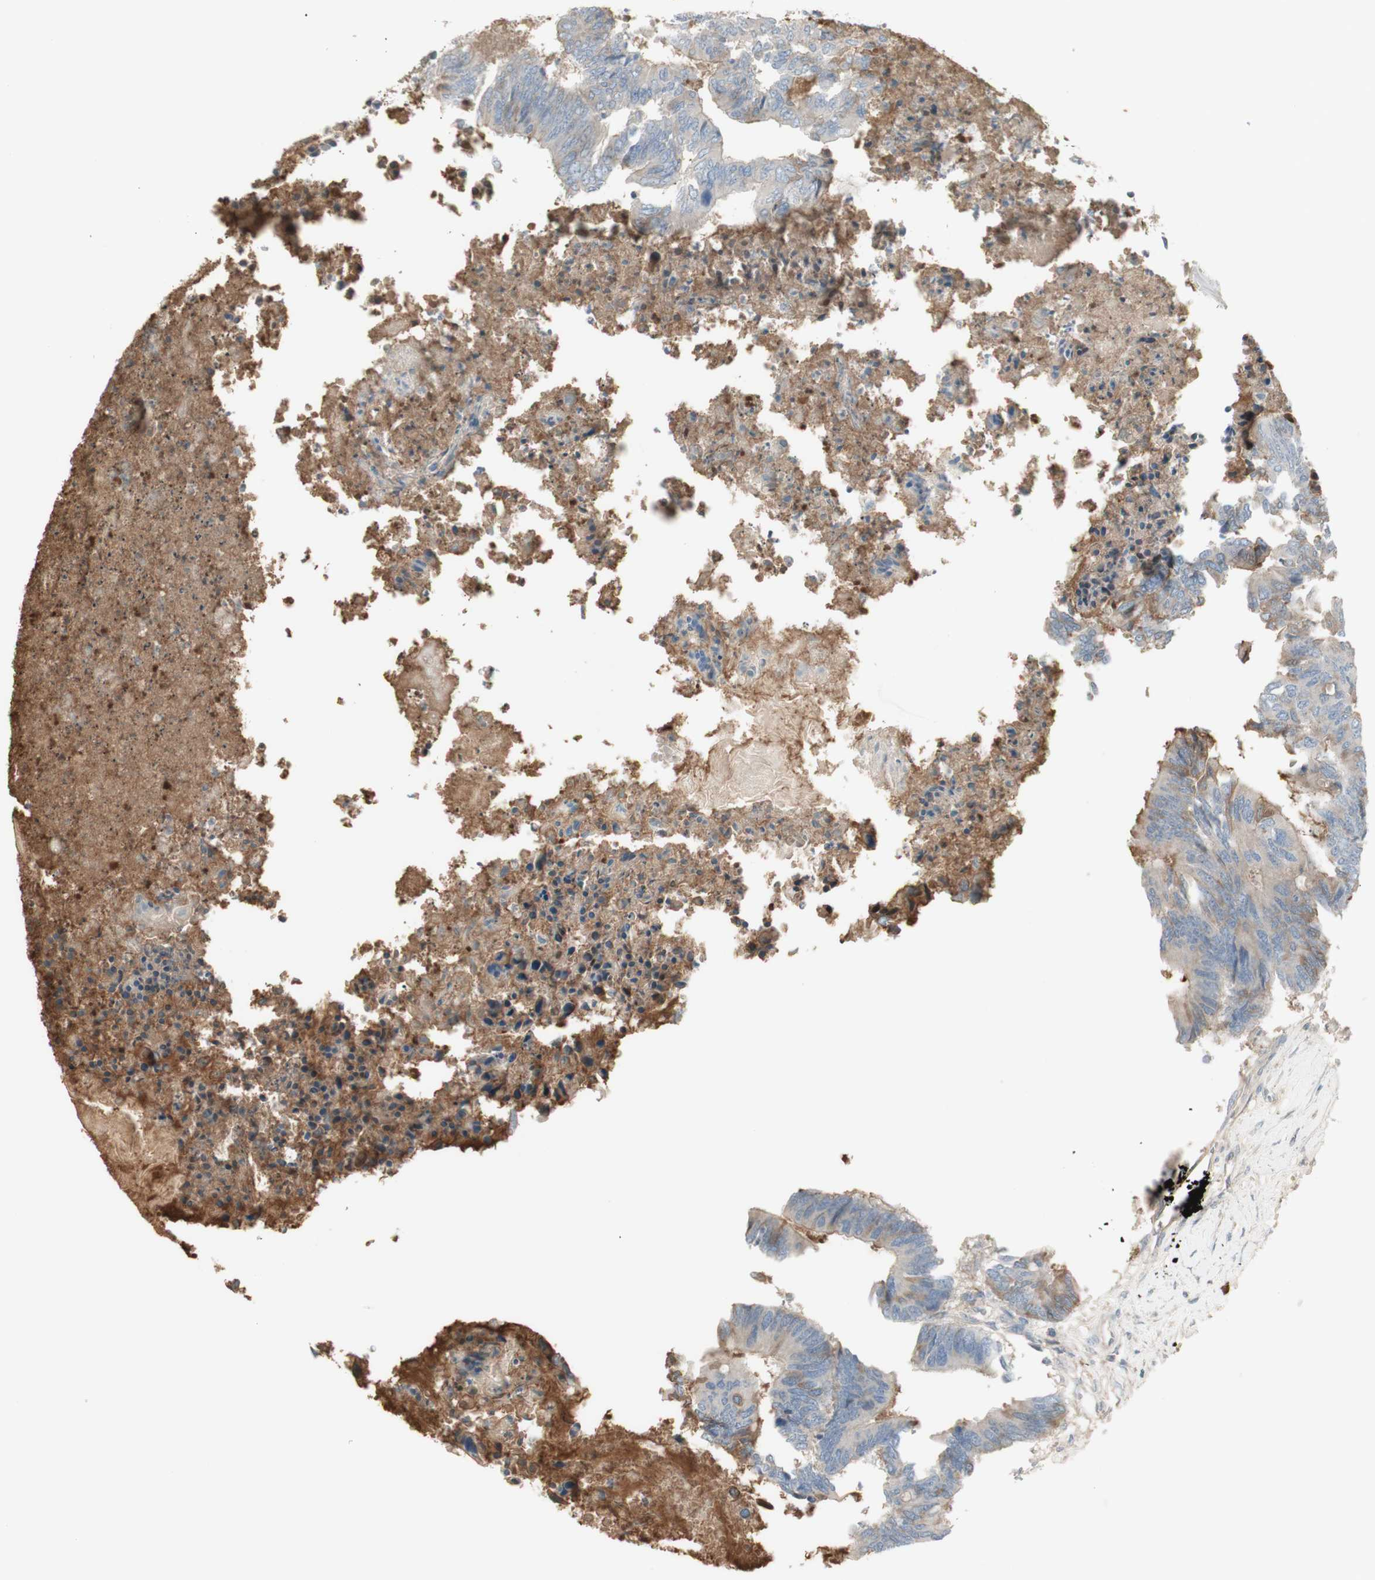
{"staining": {"intensity": "weak", "quantity": ">75%", "location": "cytoplasmic/membranous"}, "tissue": "colorectal cancer", "cell_type": "Tumor cells", "image_type": "cancer", "snomed": [{"axis": "morphology", "description": "Adenocarcinoma, NOS"}, {"axis": "topography", "description": "Rectum"}], "caption": "Immunohistochemical staining of human adenocarcinoma (colorectal) reveals low levels of weak cytoplasmic/membranous positivity in about >75% of tumor cells.", "gene": "IFNG", "patient": {"sex": "male", "age": 63}}